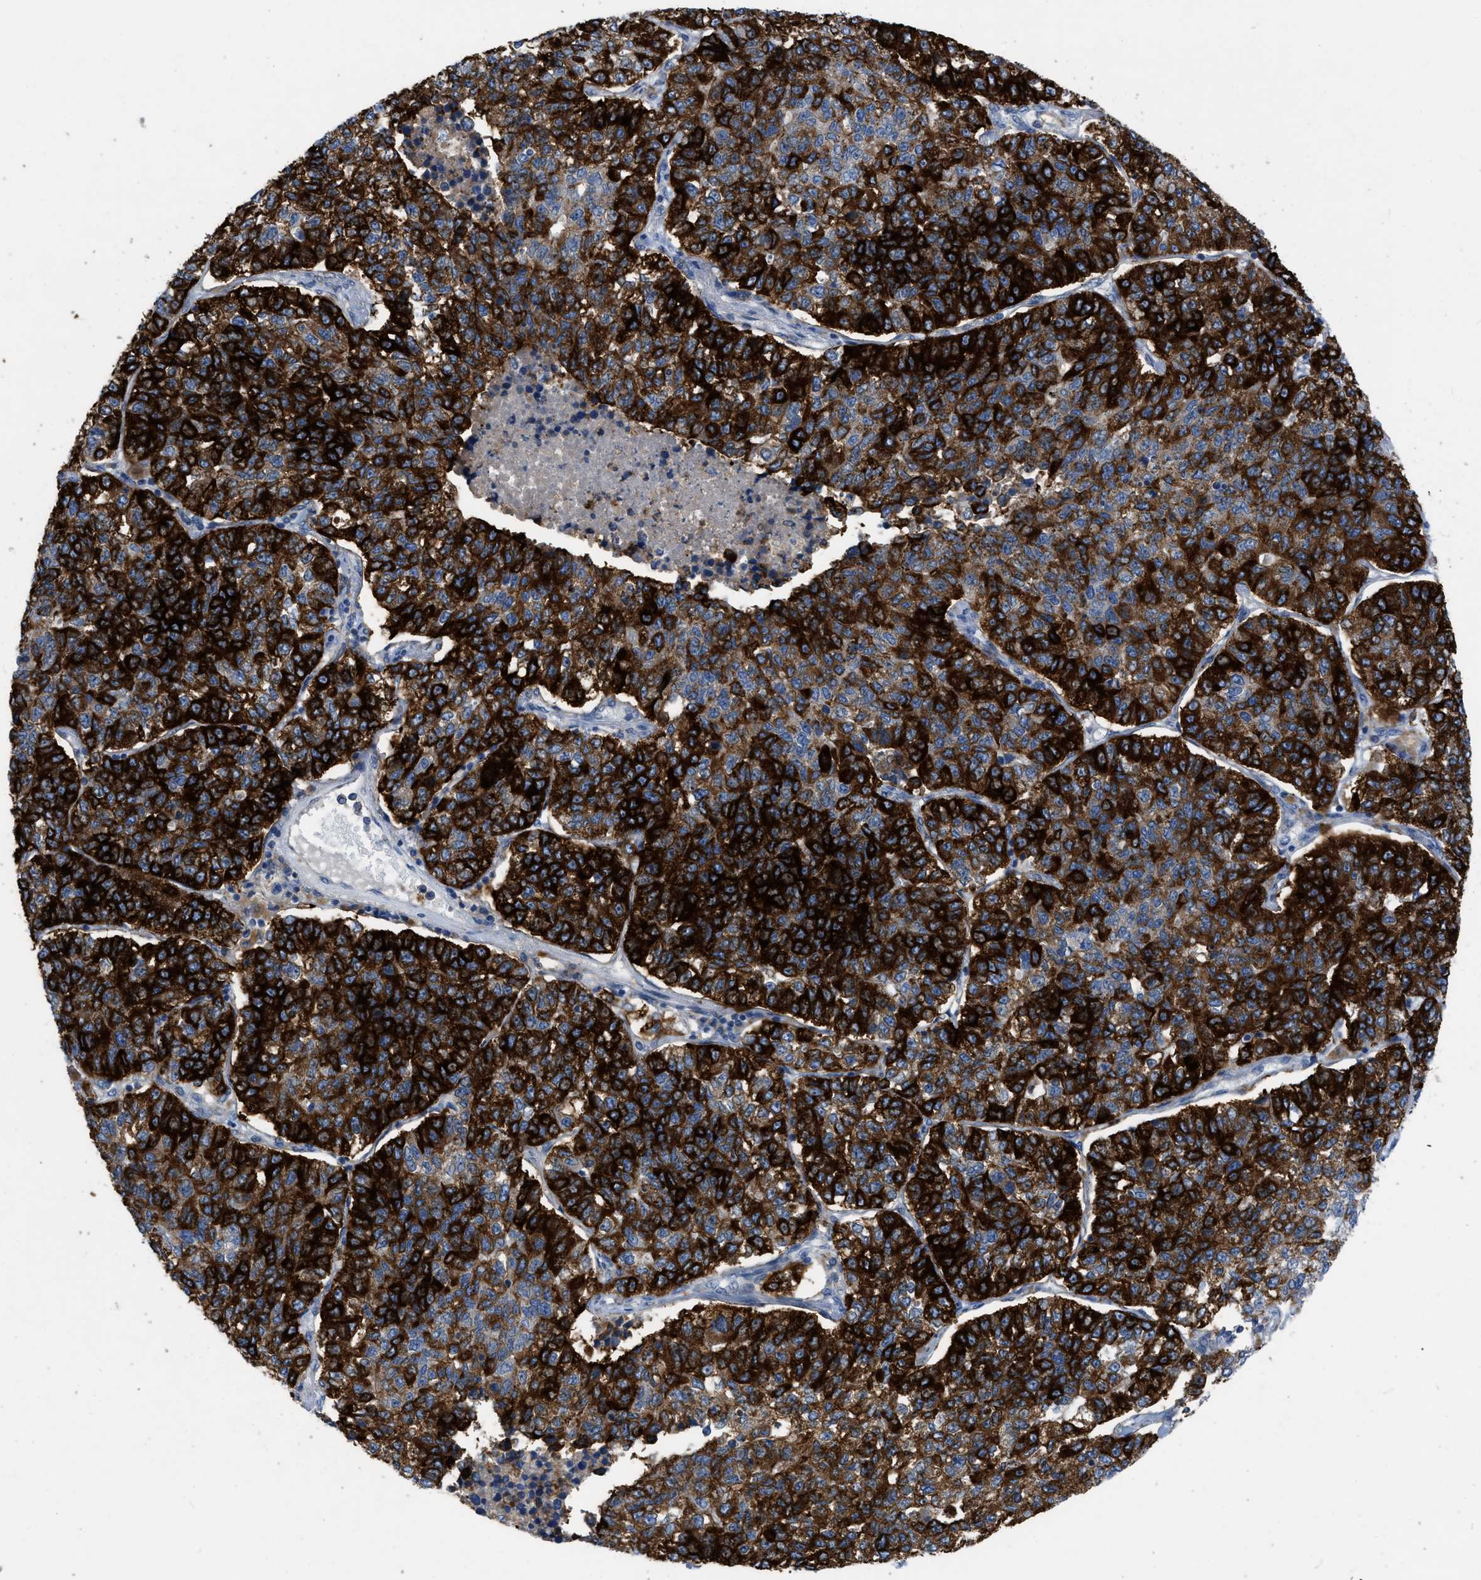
{"staining": {"intensity": "strong", "quantity": ">75%", "location": "cytoplasmic/membranous"}, "tissue": "lung cancer", "cell_type": "Tumor cells", "image_type": "cancer", "snomed": [{"axis": "morphology", "description": "Adenocarcinoma, NOS"}, {"axis": "topography", "description": "Lung"}], "caption": "This image shows lung cancer (adenocarcinoma) stained with immunohistochemistry to label a protein in brown. The cytoplasmic/membranous of tumor cells show strong positivity for the protein. Nuclei are counter-stained blue.", "gene": "PLPPR5", "patient": {"sex": "male", "age": 49}}